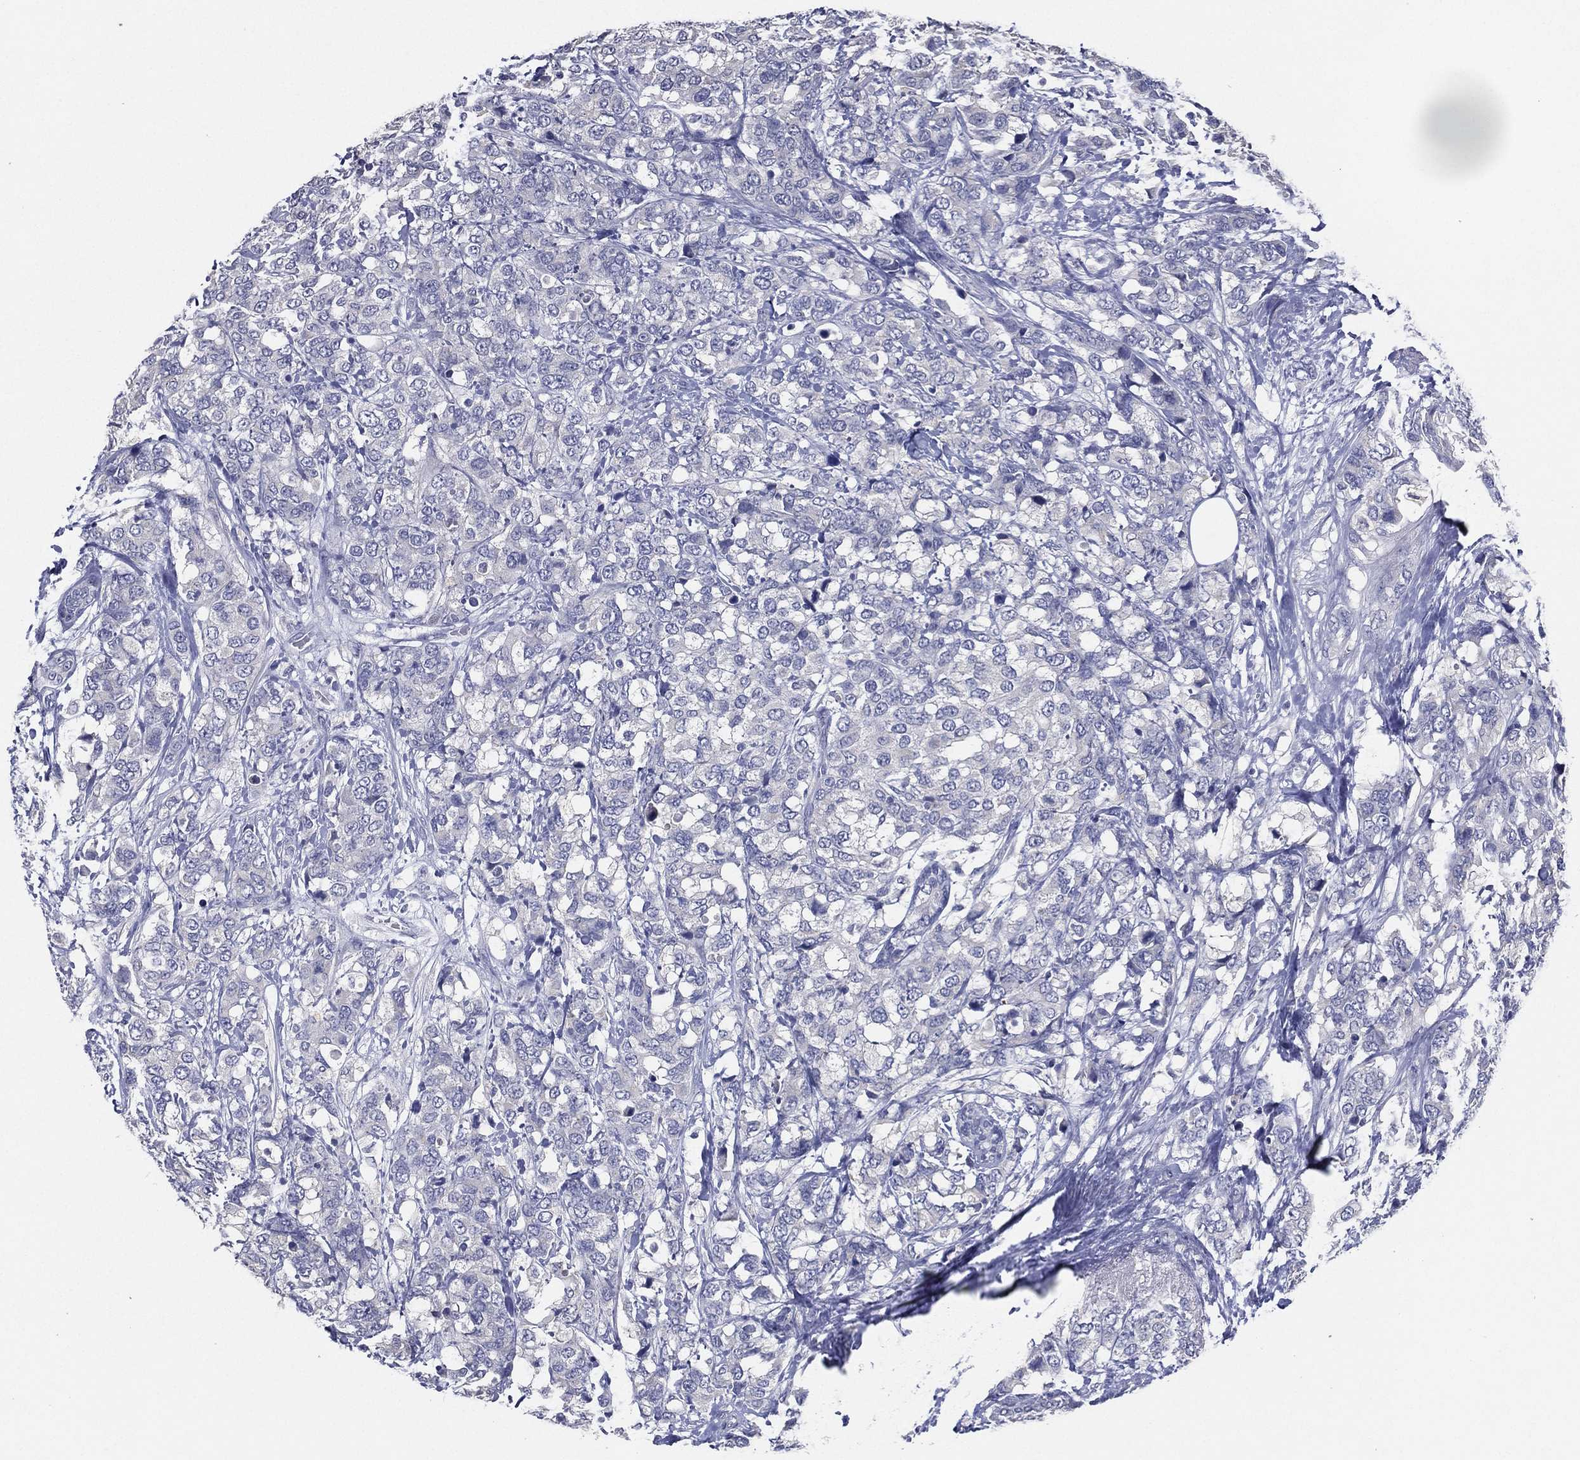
{"staining": {"intensity": "negative", "quantity": "none", "location": "none"}, "tissue": "breast cancer", "cell_type": "Tumor cells", "image_type": "cancer", "snomed": [{"axis": "morphology", "description": "Lobular carcinoma"}, {"axis": "topography", "description": "Breast"}], "caption": "Micrograph shows no significant protein staining in tumor cells of breast cancer.", "gene": "SLC13A4", "patient": {"sex": "female", "age": 59}}